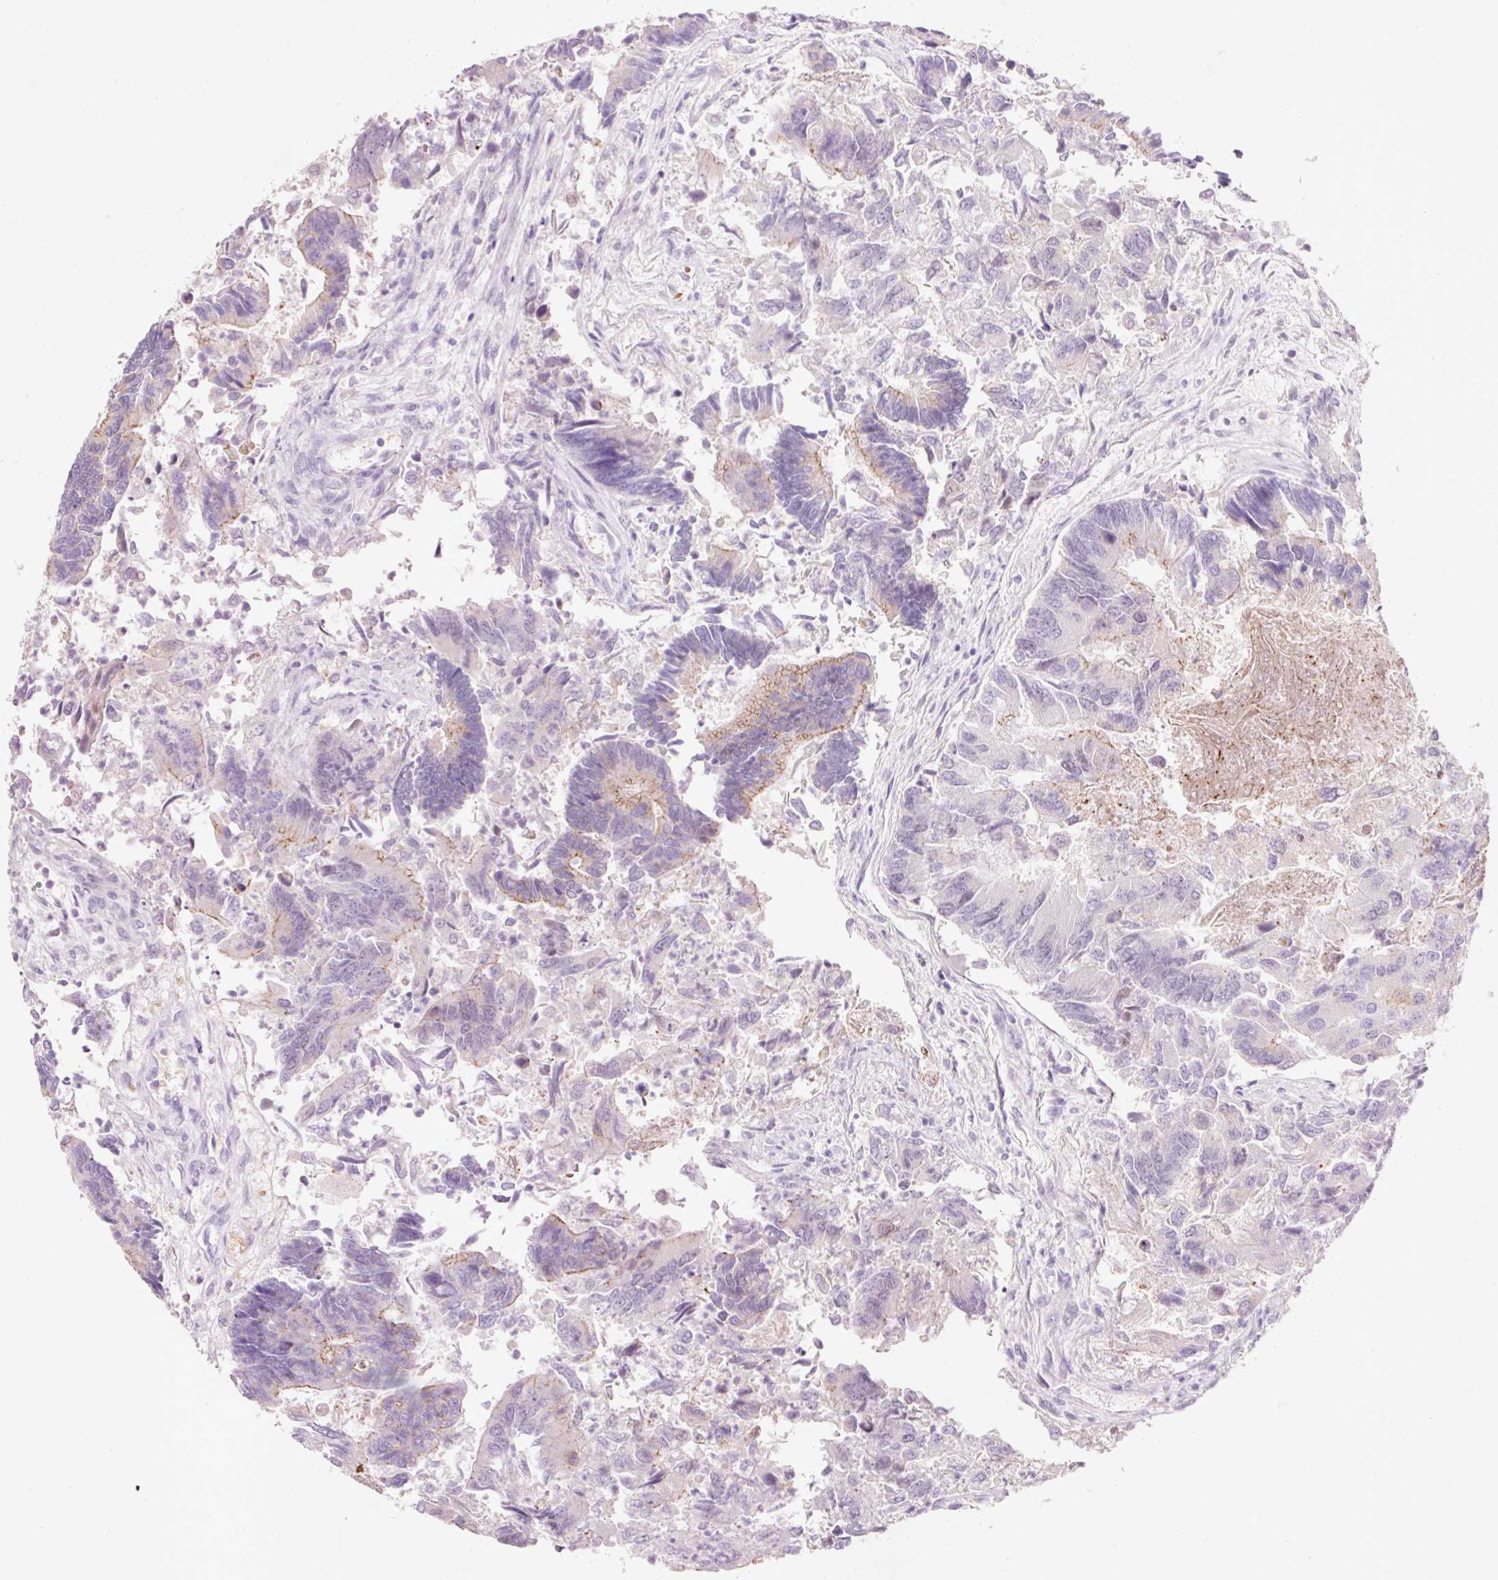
{"staining": {"intensity": "weak", "quantity": "25%-75%", "location": "cytoplasmic/membranous"}, "tissue": "colorectal cancer", "cell_type": "Tumor cells", "image_type": "cancer", "snomed": [{"axis": "morphology", "description": "Adenocarcinoma, NOS"}, {"axis": "topography", "description": "Colon"}], "caption": "Immunohistochemistry (DAB (3,3'-diaminobenzidine)) staining of human colorectal adenocarcinoma shows weak cytoplasmic/membranous protein positivity in about 25%-75% of tumor cells.", "gene": "DHRS11", "patient": {"sex": "female", "age": 67}}